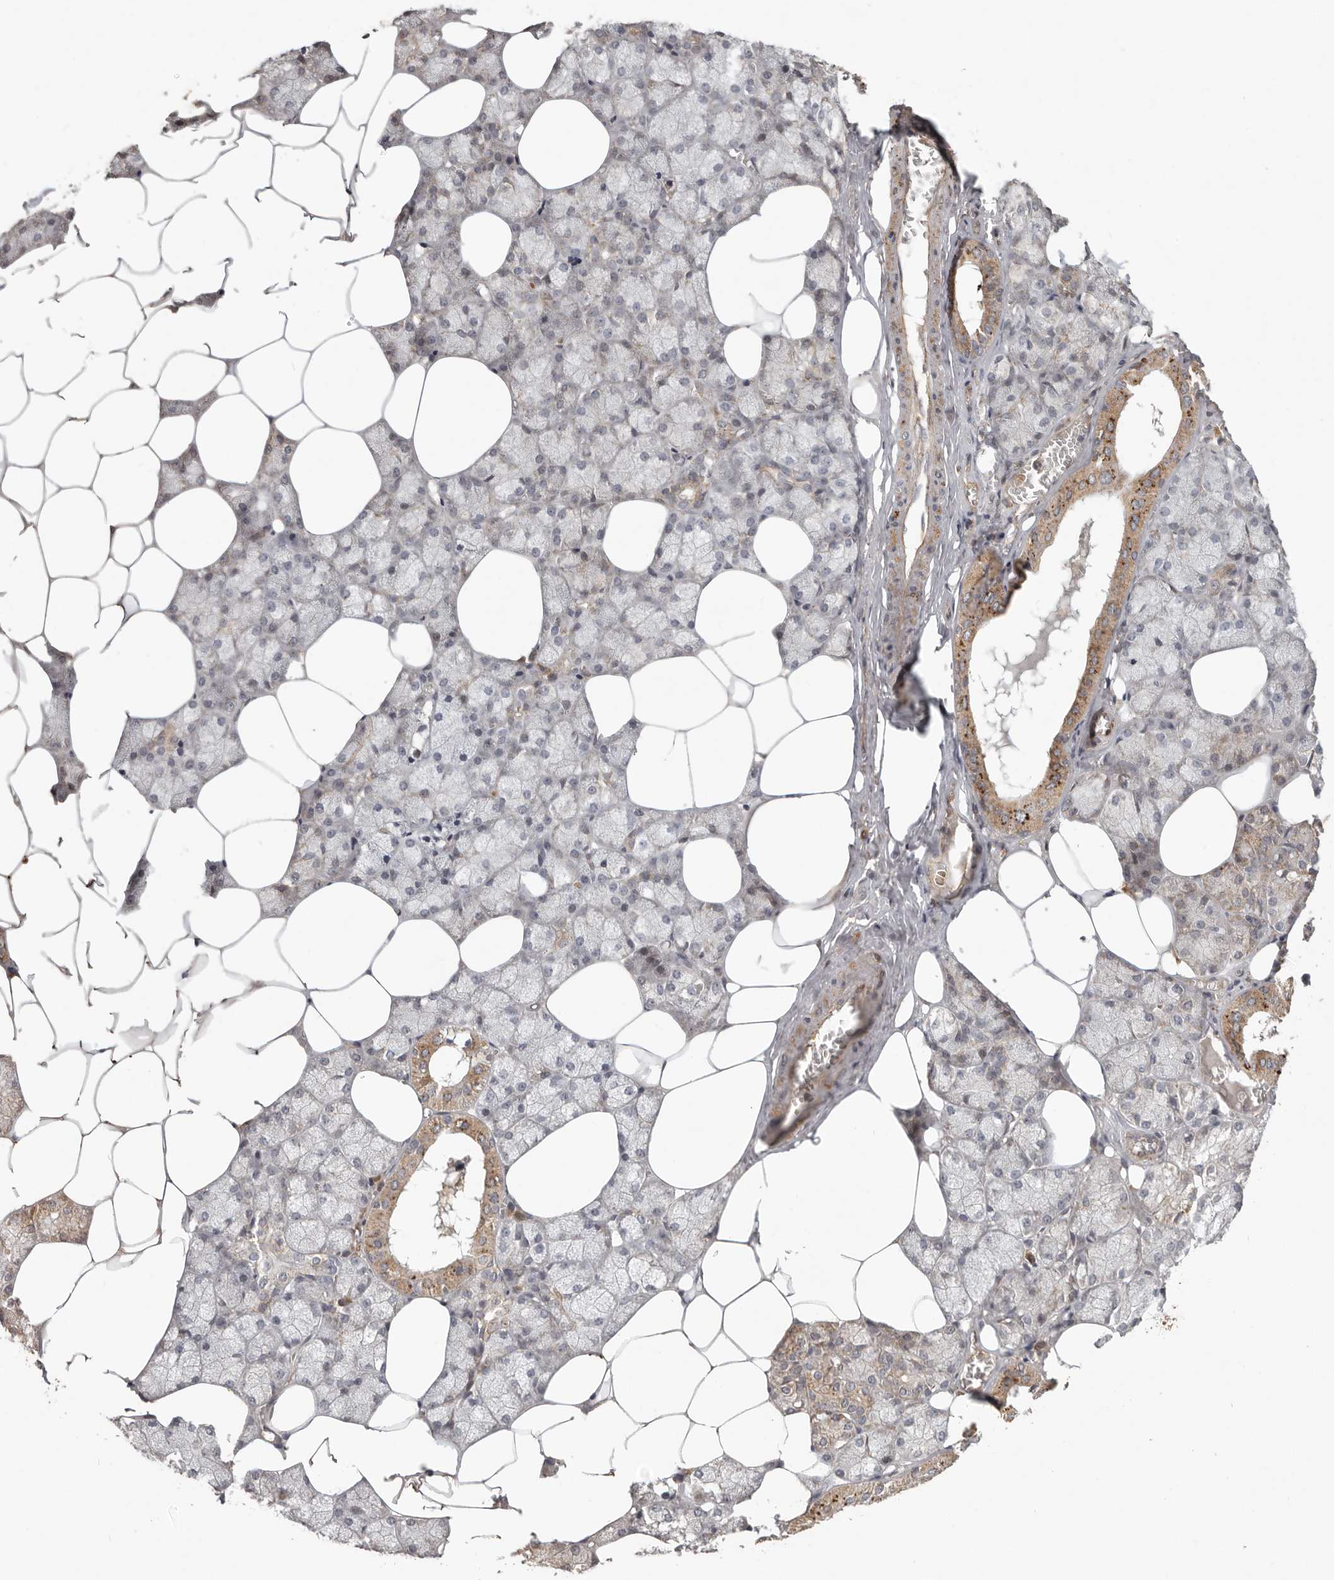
{"staining": {"intensity": "moderate", "quantity": "<25%", "location": "cytoplasmic/membranous"}, "tissue": "salivary gland", "cell_type": "Glandular cells", "image_type": "normal", "snomed": [{"axis": "morphology", "description": "Normal tissue, NOS"}, {"axis": "topography", "description": "Salivary gland"}], "caption": "The histopathology image demonstrates a brown stain indicating the presence of a protein in the cytoplasmic/membranous of glandular cells in salivary gland. The staining was performed using DAB to visualize the protein expression in brown, while the nuclei were stained in blue with hematoxylin (Magnification: 20x).", "gene": "PLOD2", "patient": {"sex": "male", "age": 62}}